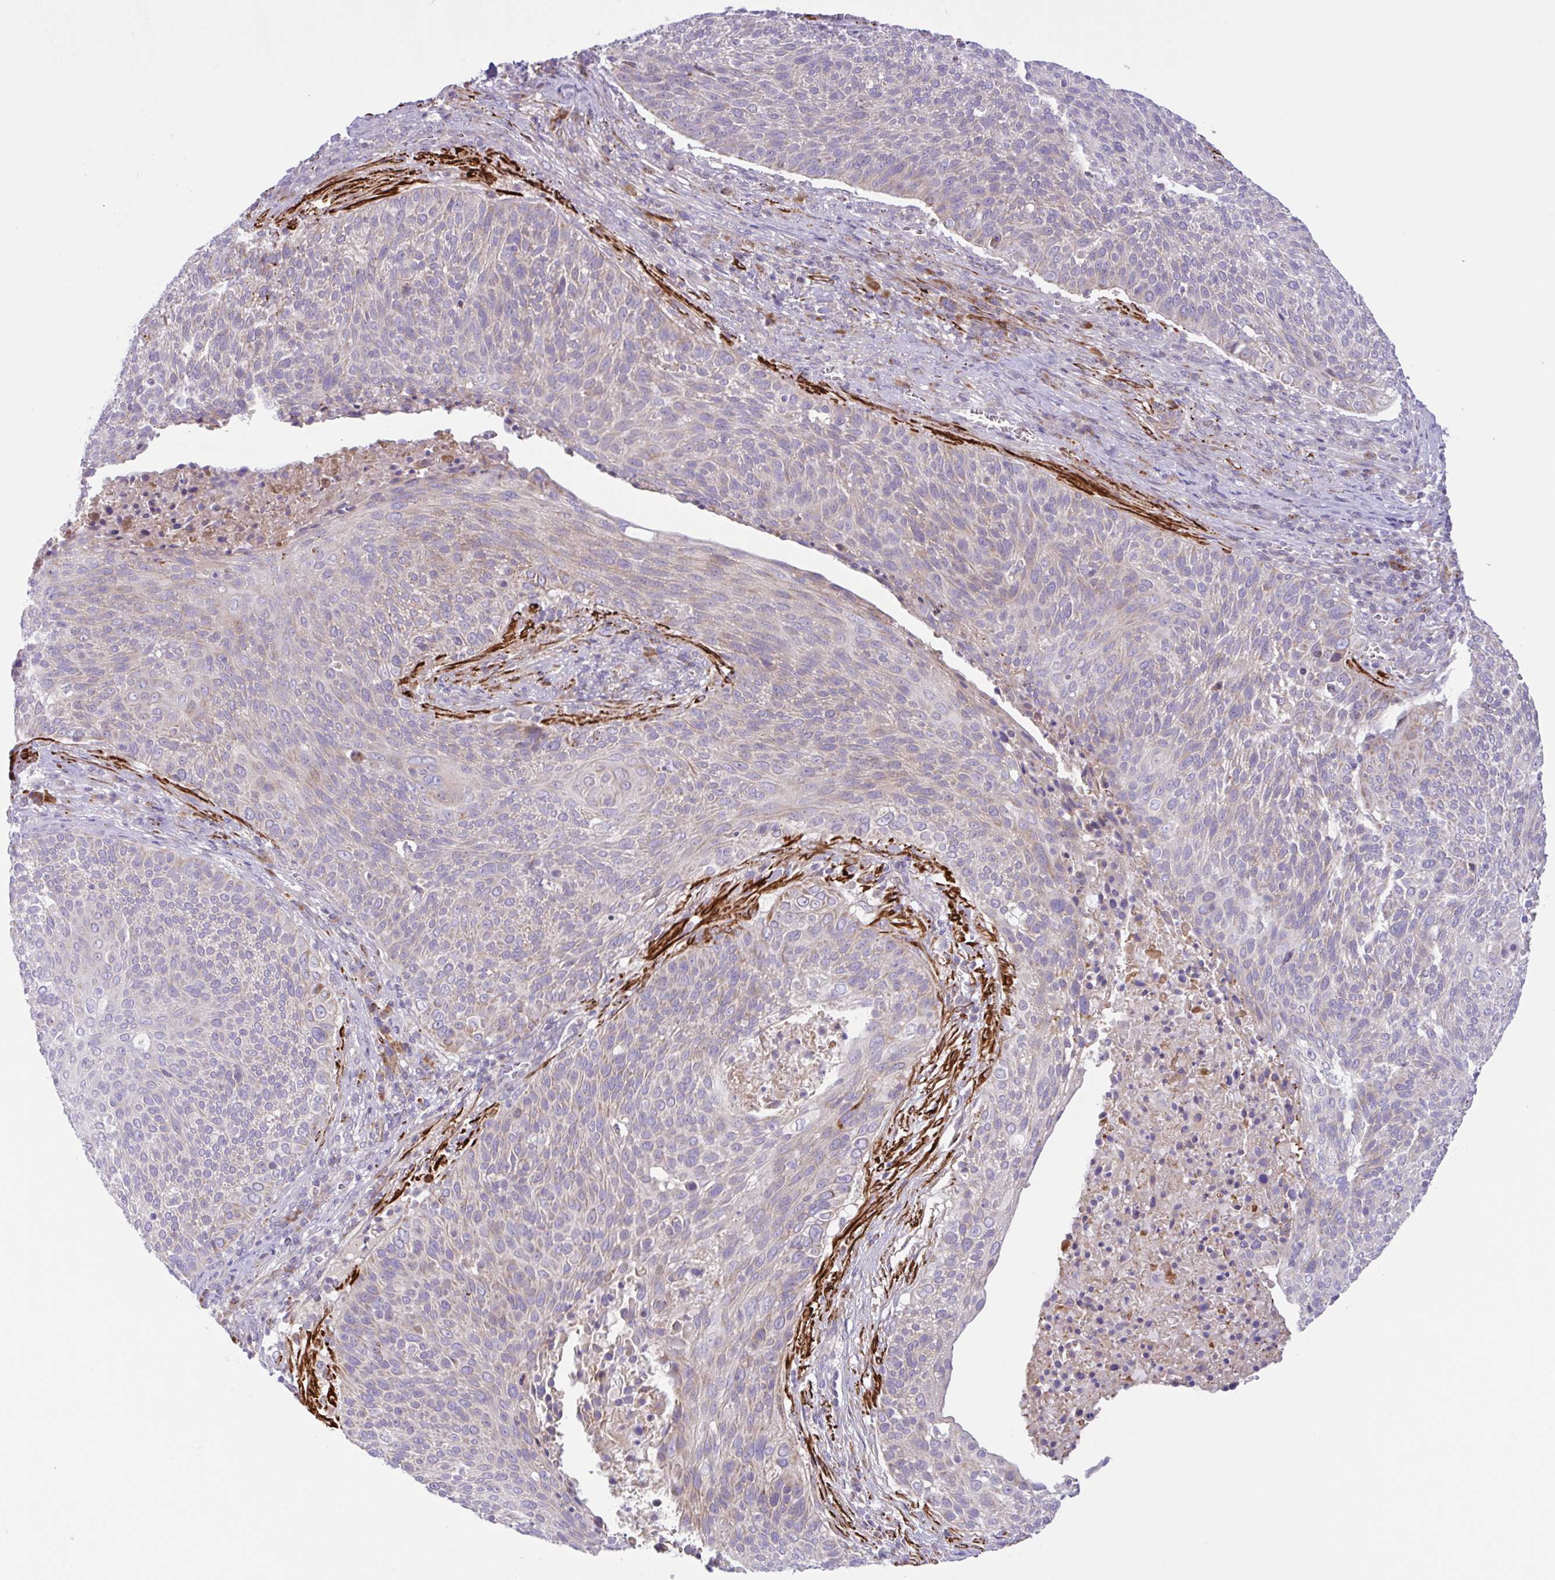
{"staining": {"intensity": "weak", "quantity": "25%-75%", "location": "cytoplasmic/membranous"}, "tissue": "cervical cancer", "cell_type": "Tumor cells", "image_type": "cancer", "snomed": [{"axis": "morphology", "description": "Squamous cell carcinoma, NOS"}, {"axis": "topography", "description": "Cervix"}], "caption": "The micrograph exhibits immunohistochemical staining of cervical cancer. There is weak cytoplasmic/membranous staining is identified in approximately 25%-75% of tumor cells.", "gene": "CHDH", "patient": {"sex": "female", "age": 31}}